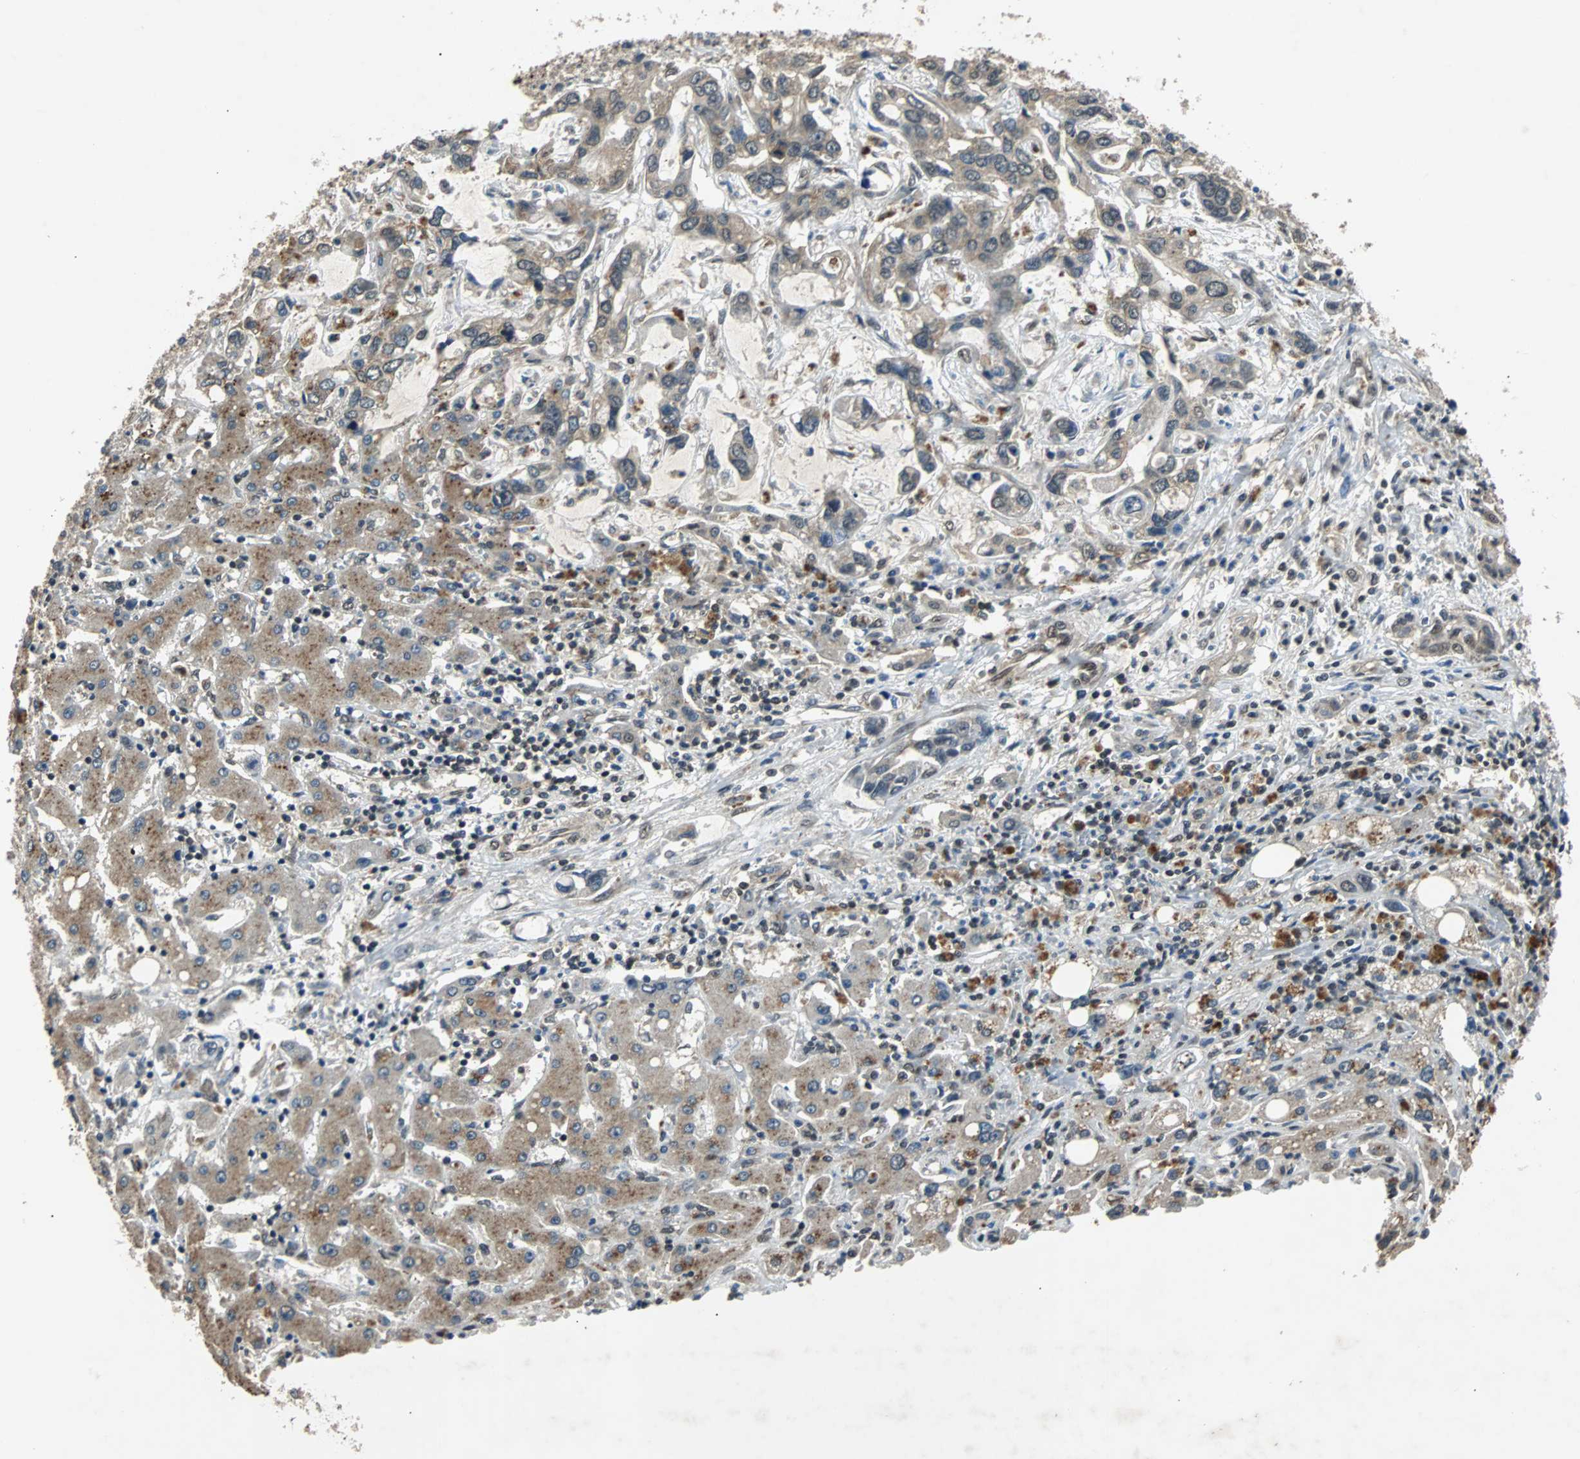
{"staining": {"intensity": "weak", "quantity": "25%-75%", "location": "cytoplasmic/membranous"}, "tissue": "liver cancer", "cell_type": "Tumor cells", "image_type": "cancer", "snomed": [{"axis": "morphology", "description": "Cholangiocarcinoma"}, {"axis": "topography", "description": "Liver"}], "caption": "Cholangiocarcinoma (liver) stained with a brown dye shows weak cytoplasmic/membranous positive positivity in approximately 25%-75% of tumor cells.", "gene": "PHC1", "patient": {"sex": "female", "age": 65}}